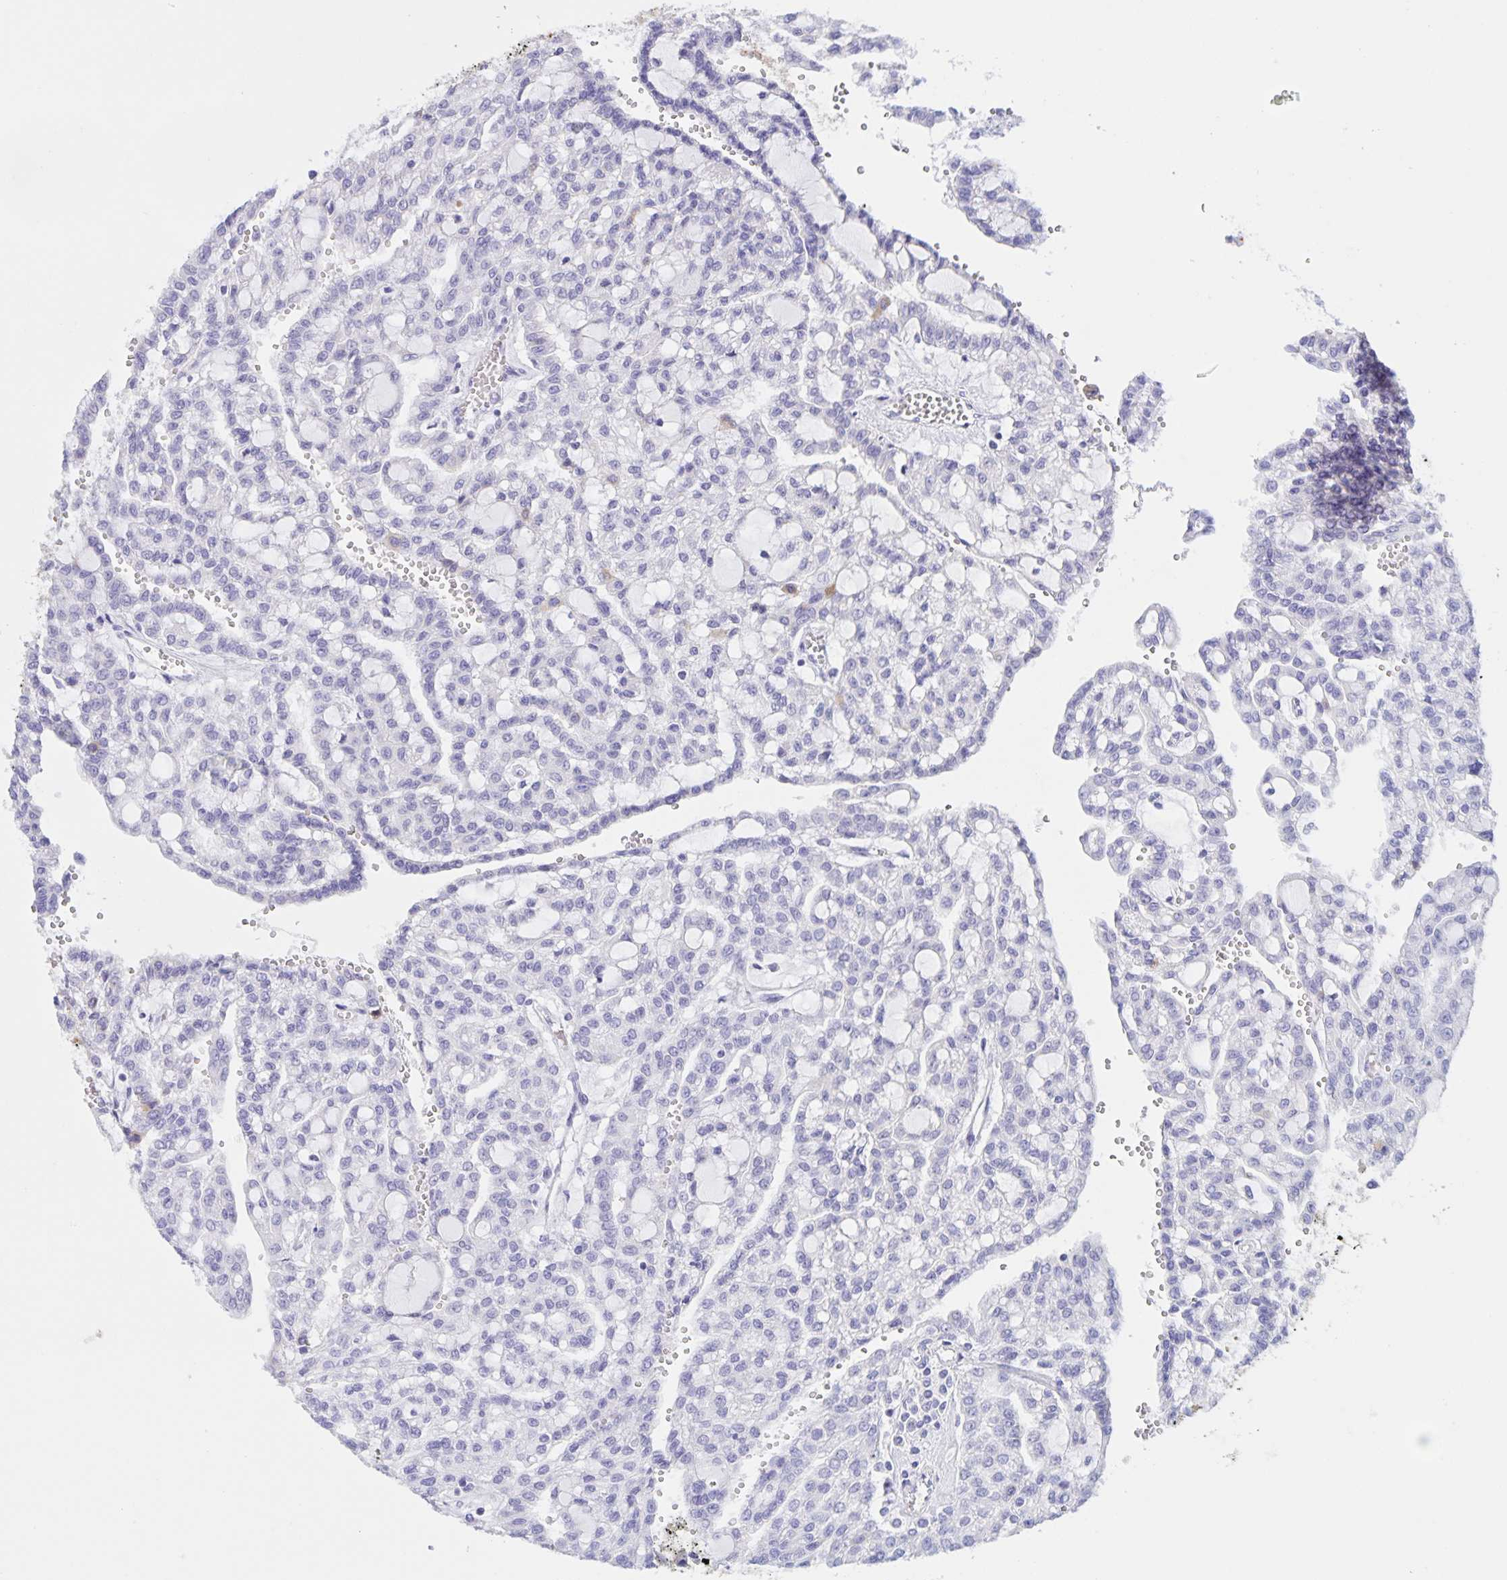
{"staining": {"intensity": "negative", "quantity": "none", "location": "none"}, "tissue": "renal cancer", "cell_type": "Tumor cells", "image_type": "cancer", "snomed": [{"axis": "morphology", "description": "Adenocarcinoma, NOS"}, {"axis": "topography", "description": "Kidney"}], "caption": "Human renal cancer stained for a protein using immunohistochemistry (IHC) displays no expression in tumor cells.", "gene": "DMGDH", "patient": {"sex": "male", "age": 63}}